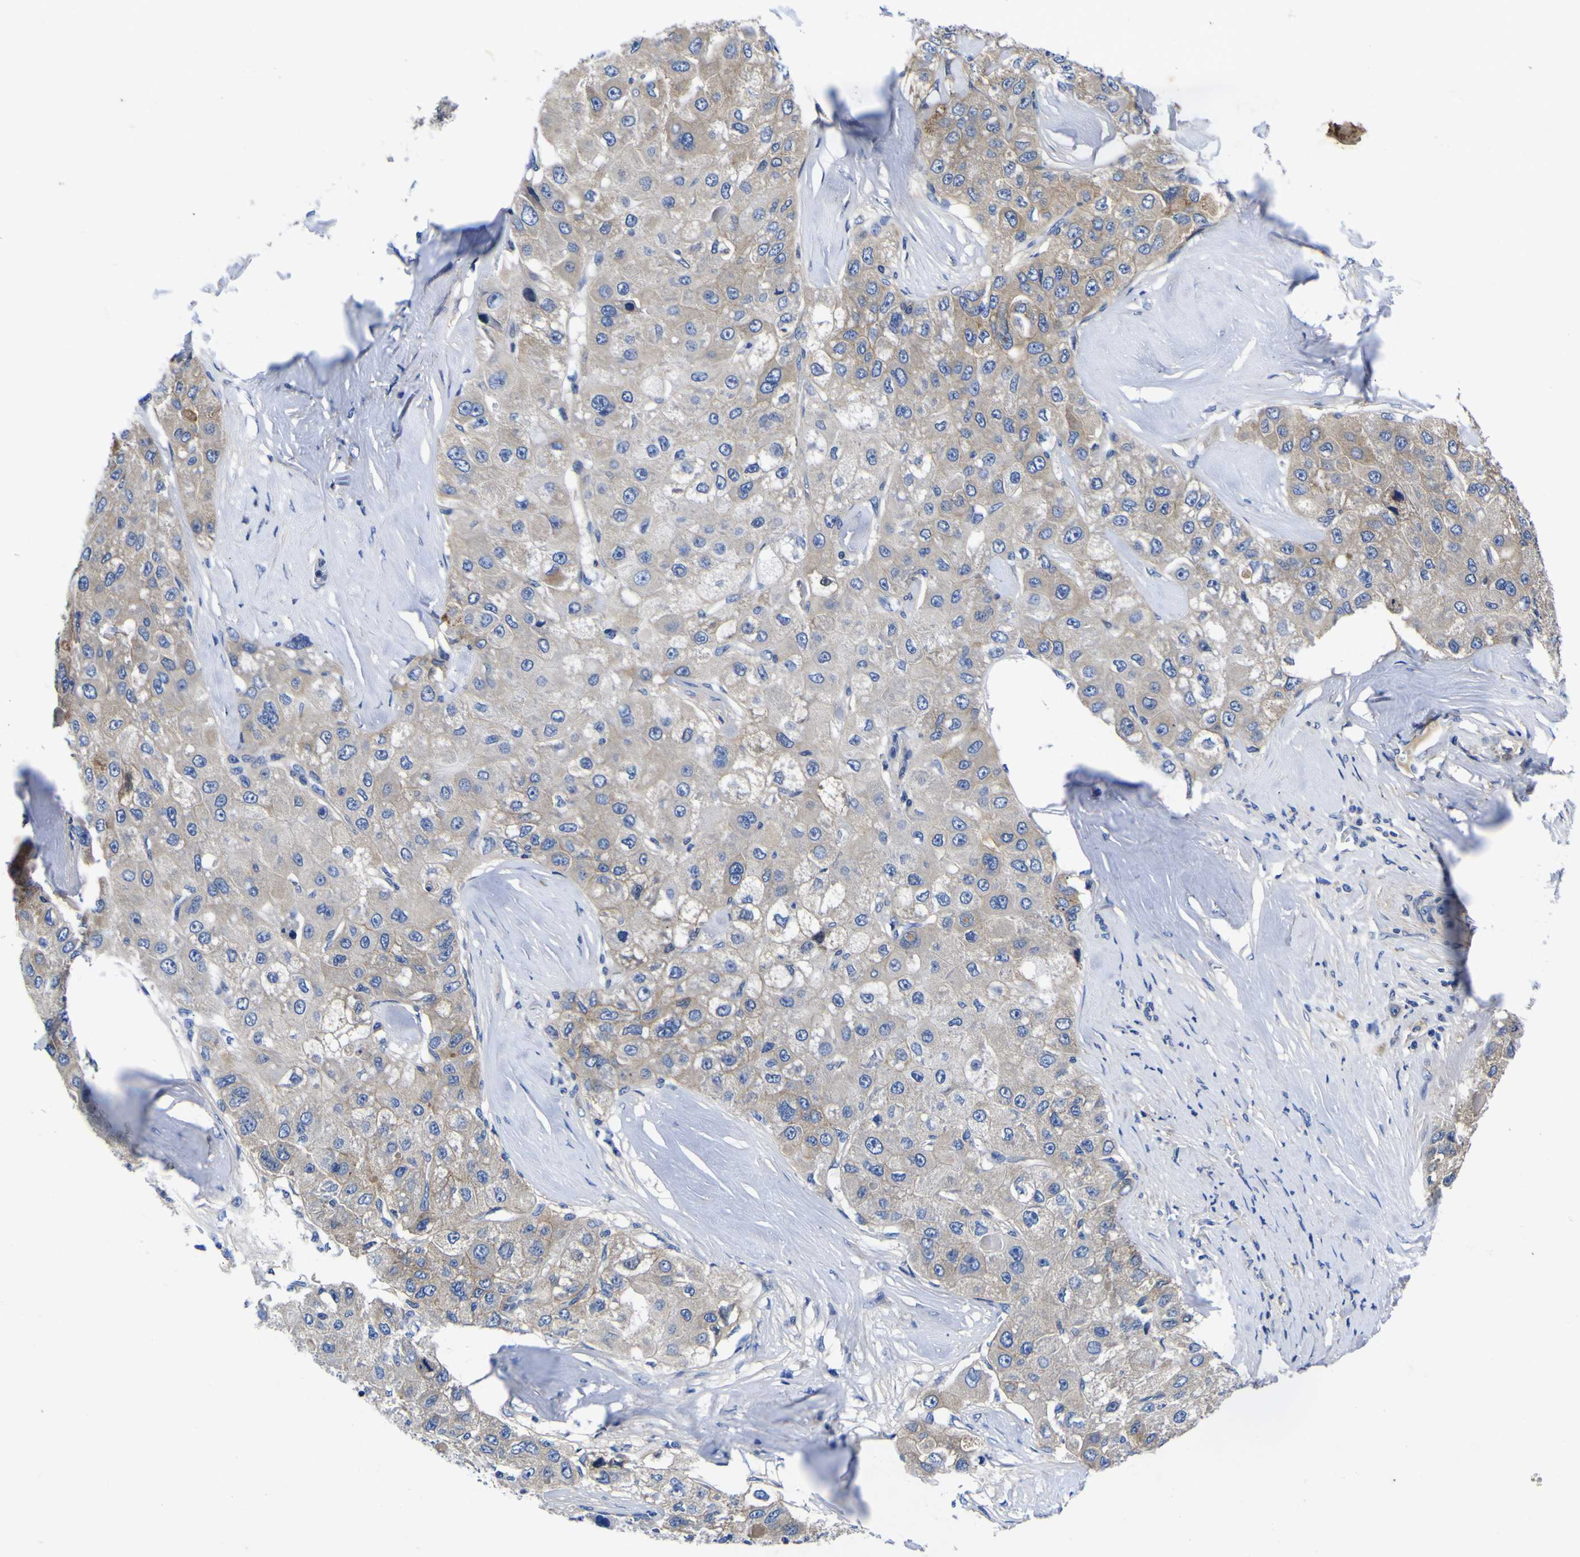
{"staining": {"intensity": "weak", "quantity": "<25%", "location": "cytoplasmic/membranous"}, "tissue": "liver cancer", "cell_type": "Tumor cells", "image_type": "cancer", "snomed": [{"axis": "morphology", "description": "Carcinoma, Hepatocellular, NOS"}, {"axis": "topography", "description": "Liver"}], "caption": "DAB (3,3'-diaminobenzidine) immunohistochemical staining of human liver cancer reveals no significant expression in tumor cells. (Immunohistochemistry, brightfield microscopy, high magnification).", "gene": "VASN", "patient": {"sex": "male", "age": 80}}